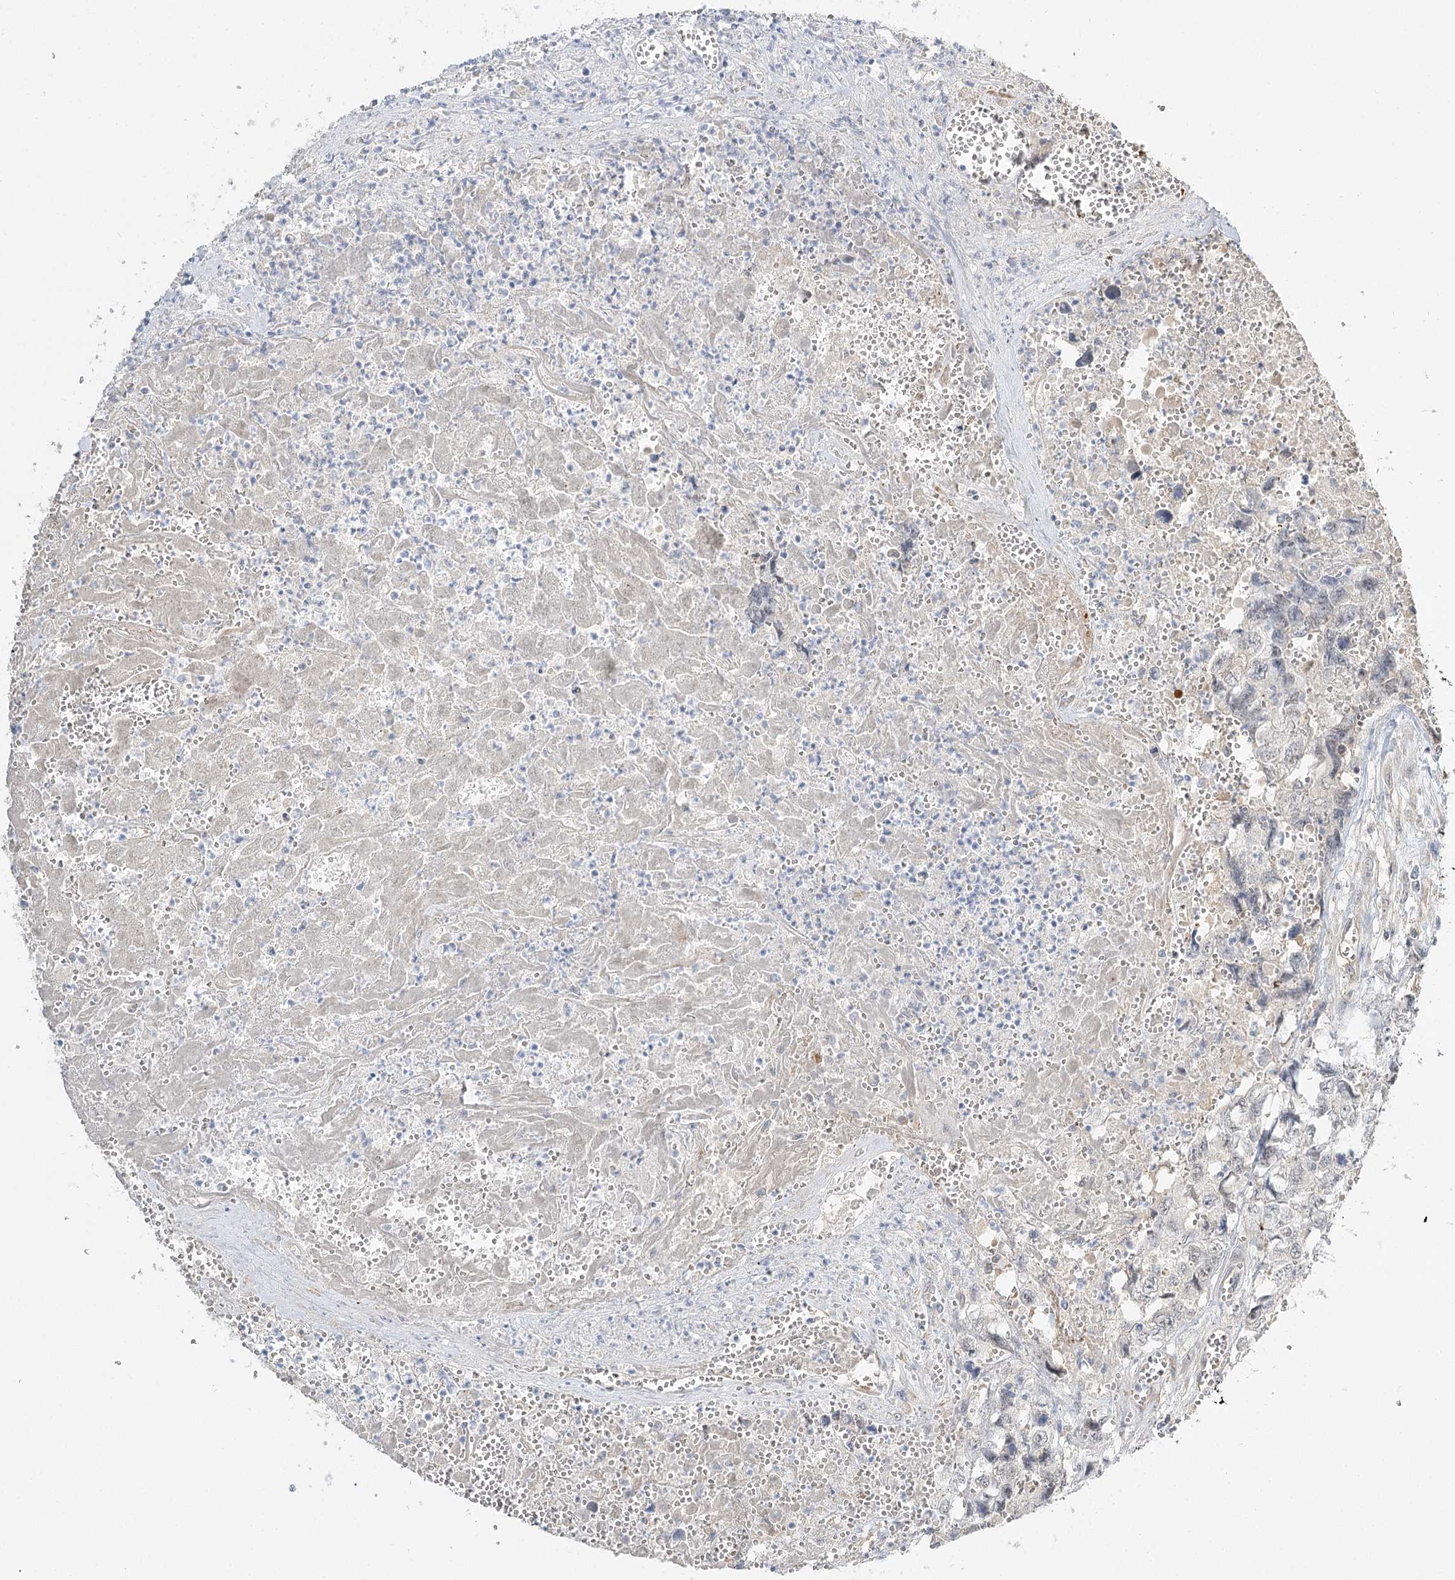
{"staining": {"intensity": "negative", "quantity": "none", "location": "none"}, "tissue": "testis cancer", "cell_type": "Tumor cells", "image_type": "cancer", "snomed": [{"axis": "morphology", "description": "Carcinoma, Embryonal, NOS"}, {"axis": "topography", "description": "Testis"}], "caption": "IHC image of human testis cancer stained for a protein (brown), which reveals no expression in tumor cells.", "gene": "GUCY2C", "patient": {"sex": "male", "age": 31}}